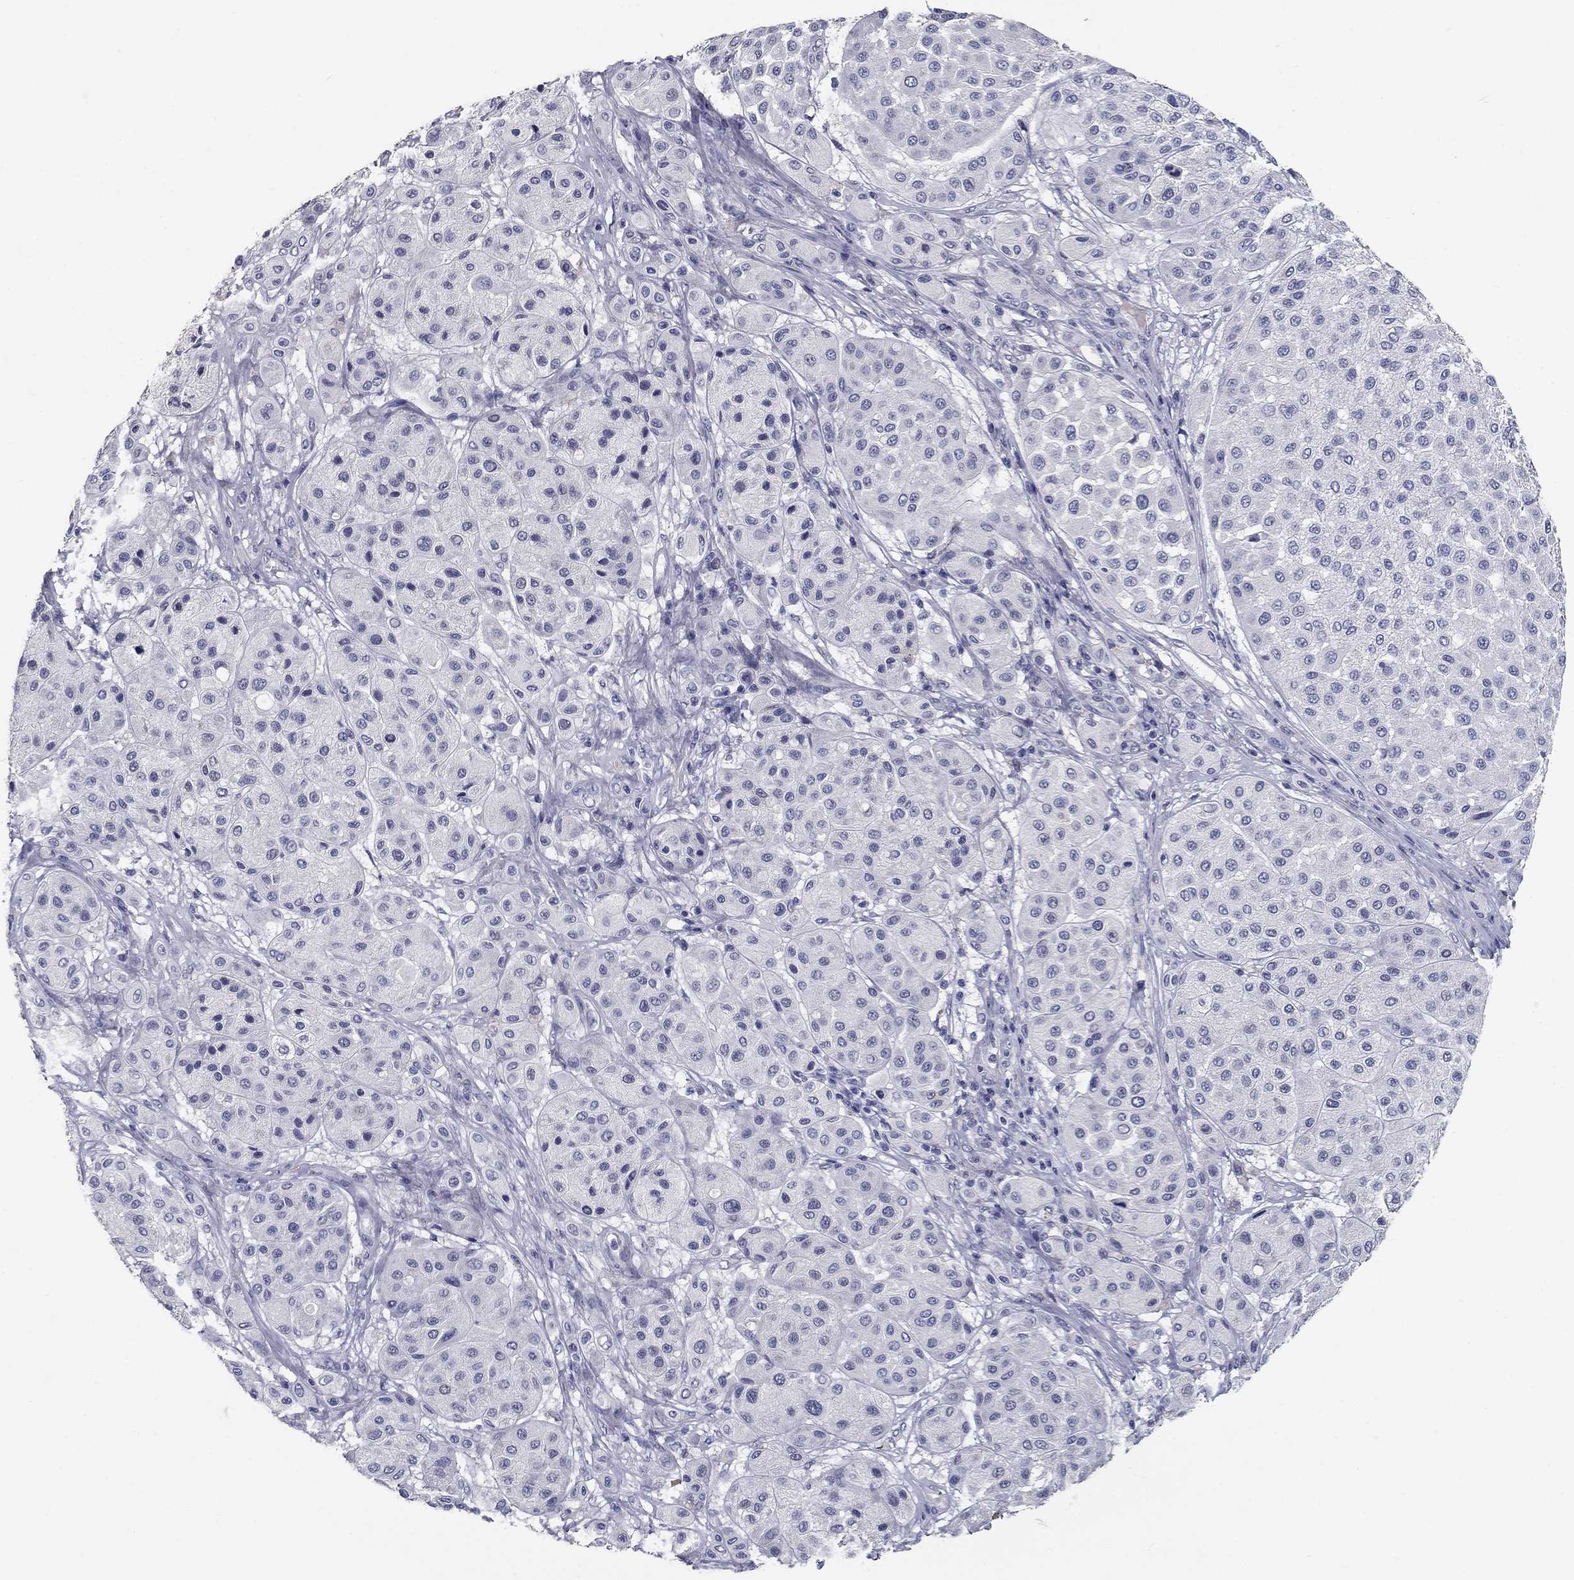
{"staining": {"intensity": "negative", "quantity": "none", "location": "none"}, "tissue": "melanoma", "cell_type": "Tumor cells", "image_type": "cancer", "snomed": [{"axis": "morphology", "description": "Malignant melanoma, Metastatic site"}, {"axis": "topography", "description": "Smooth muscle"}], "caption": "The immunohistochemistry (IHC) histopathology image has no significant staining in tumor cells of malignant melanoma (metastatic site) tissue.", "gene": "POMC", "patient": {"sex": "male", "age": 41}}